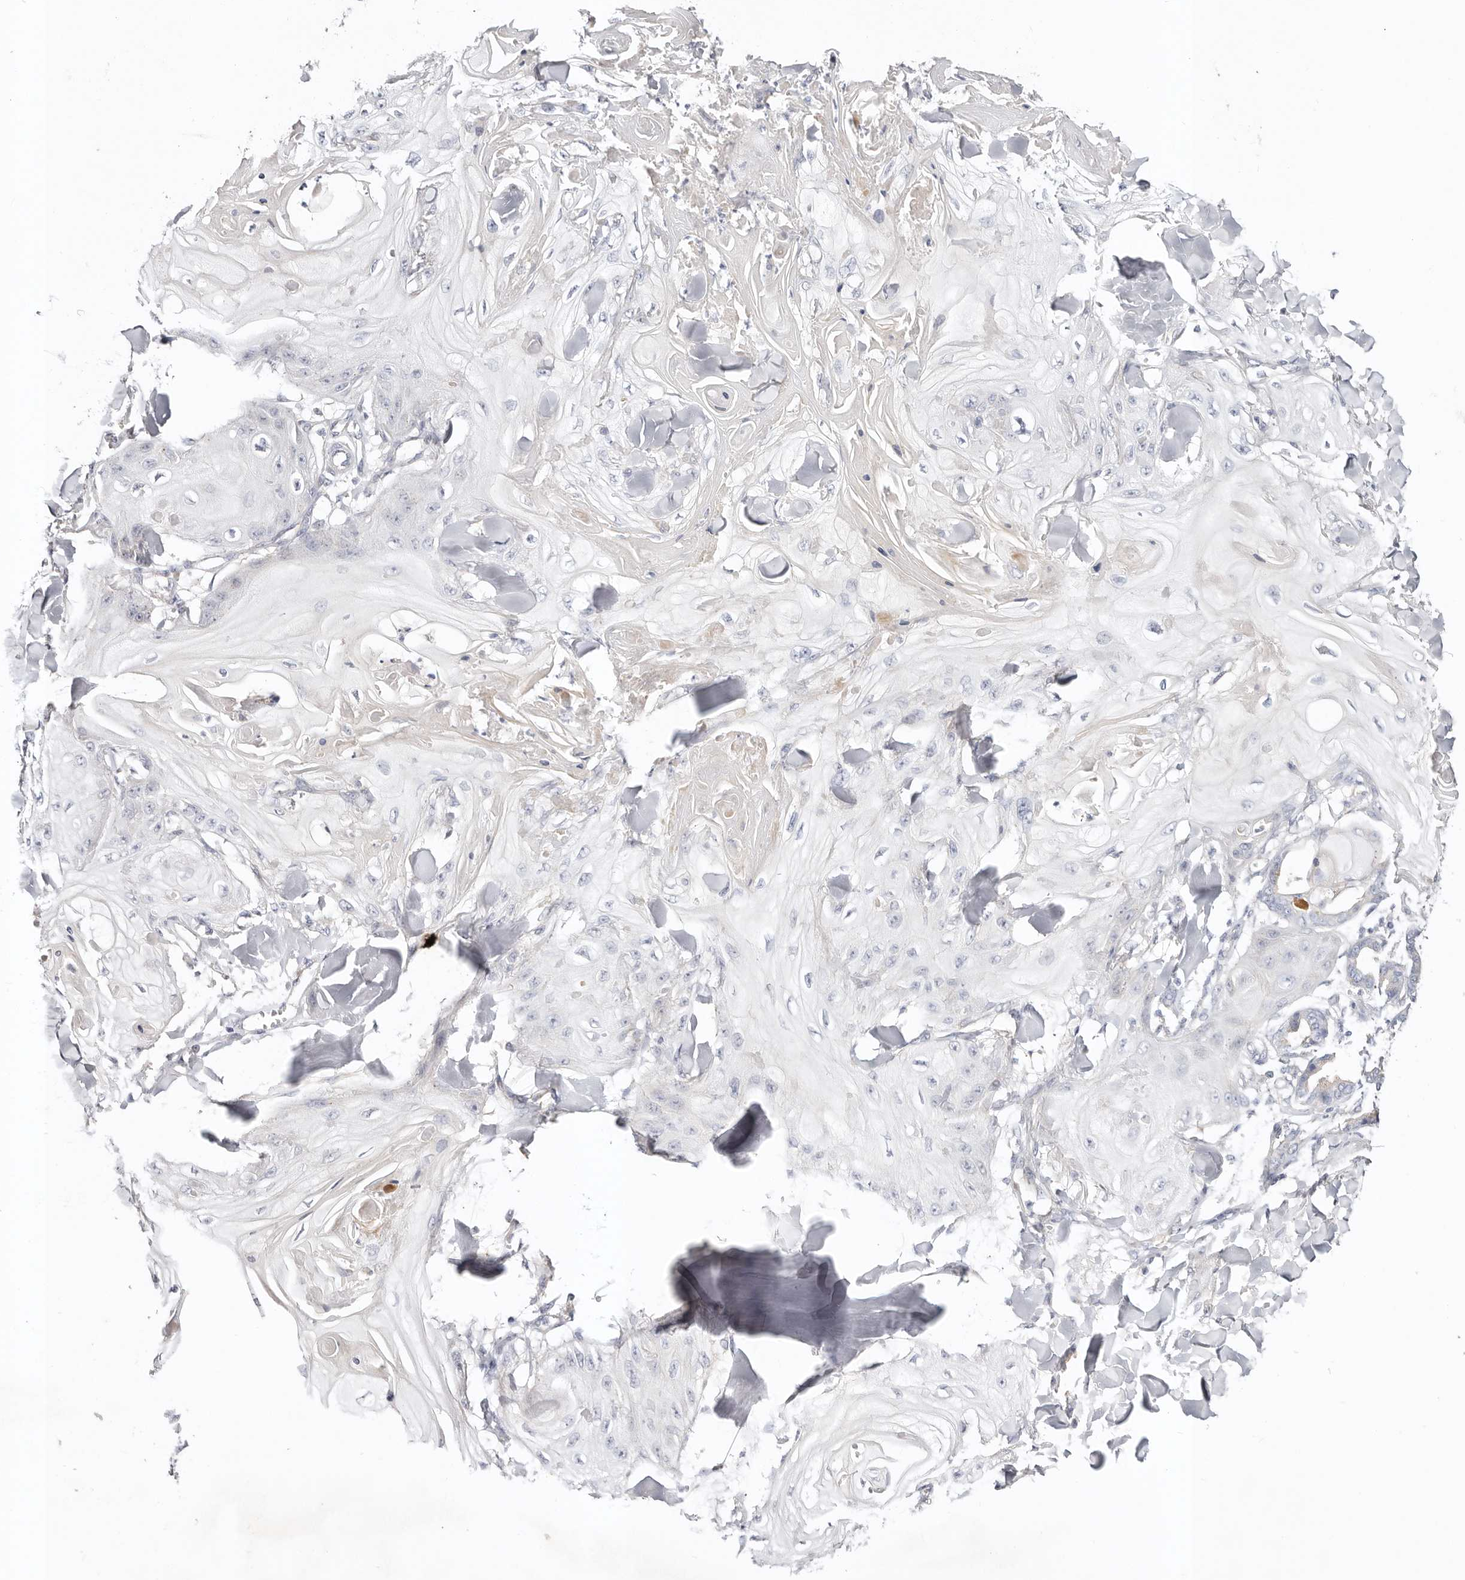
{"staining": {"intensity": "negative", "quantity": "none", "location": "none"}, "tissue": "skin cancer", "cell_type": "Tumor cells", "image_type": "cancer", "snomed": [{"axis": "morphology", "description": "Squamous cell carcinoma, NOS"}, {"axis": "topography", "description": "Skin"}], "caption": "Immunohistochemistry histopathology image of skin cancer (squamous cell carcinoma) stained for a protein (brown), which shows no expression in tumor cells.", "gene": "DNASE1", "patient": {"sex": "male", "age": 74}}